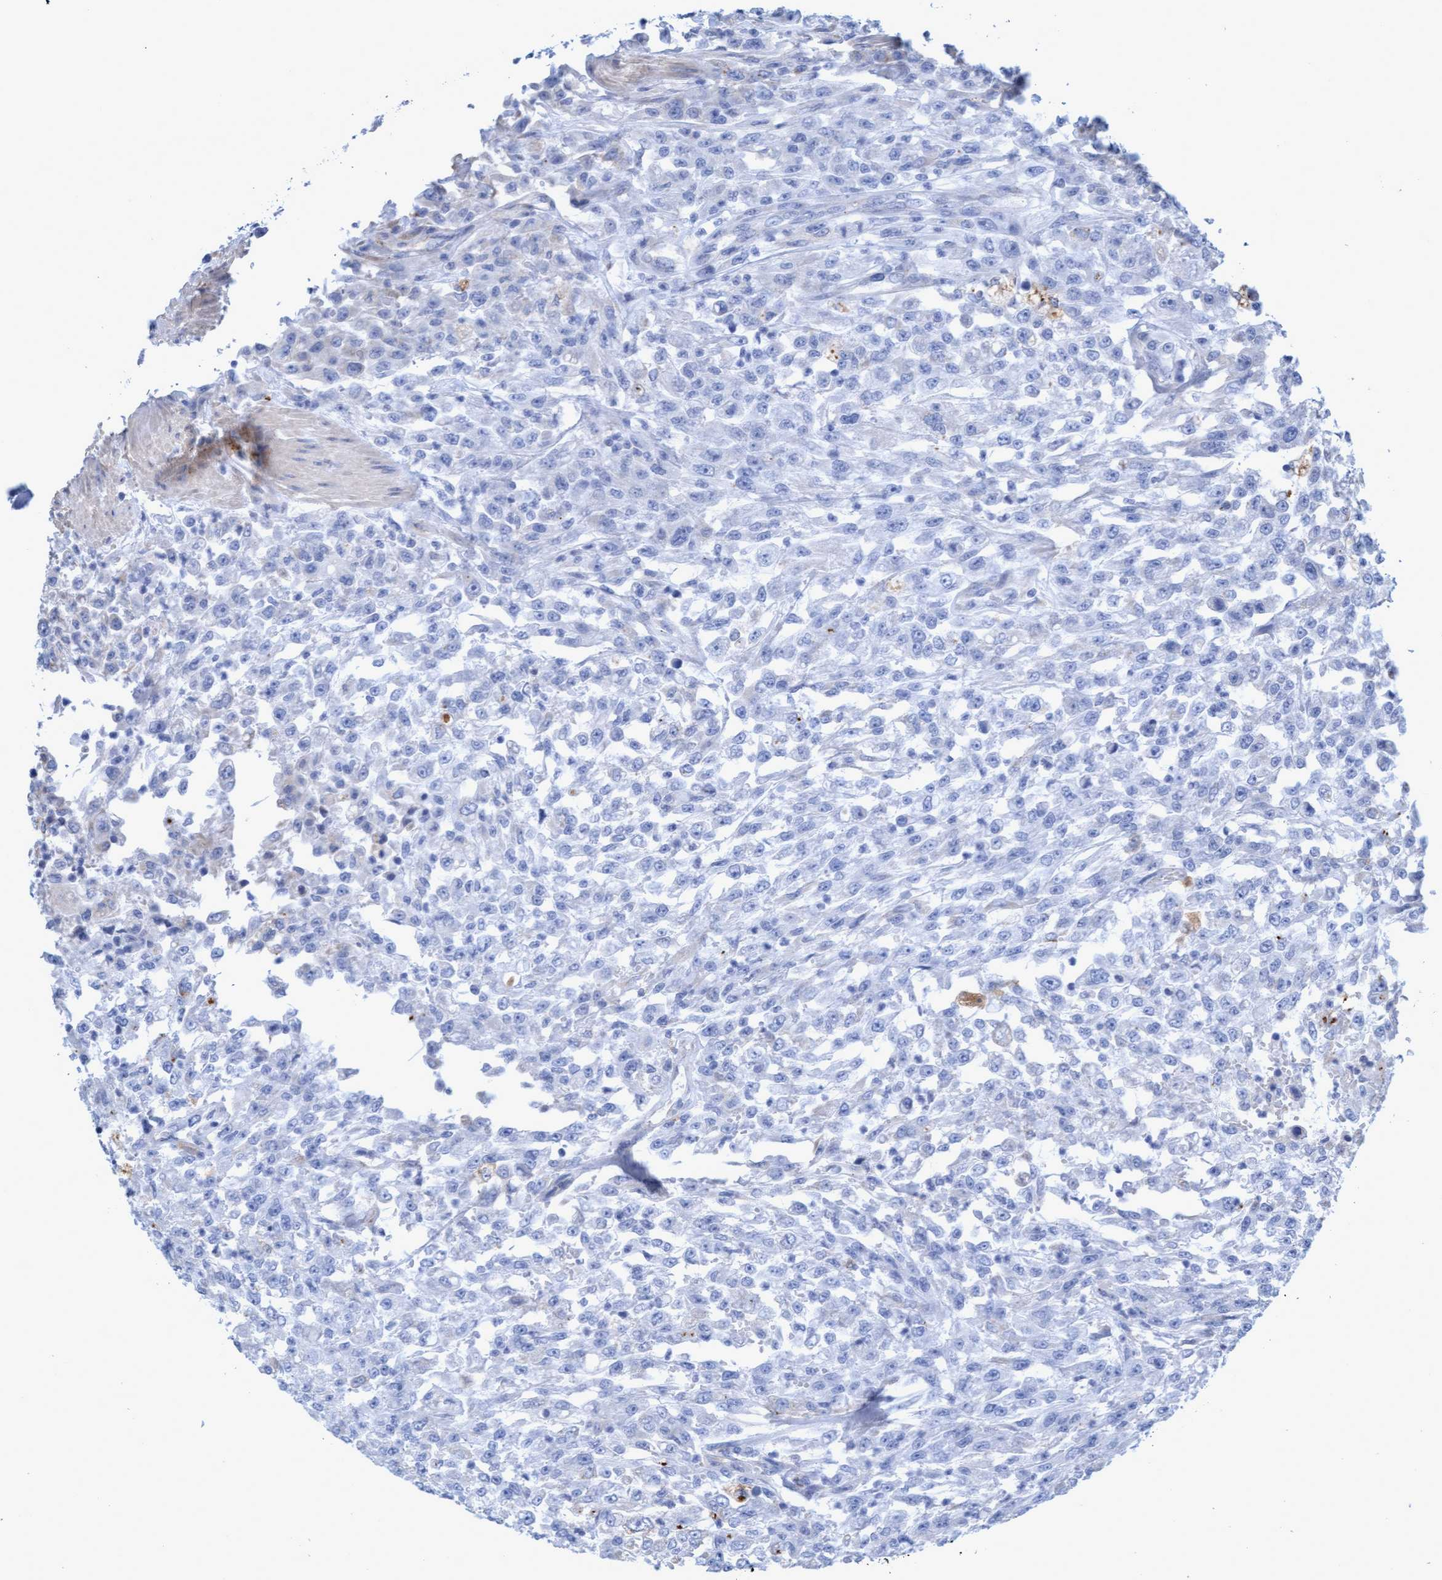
{"staining": {"intensity": "negative", "quantity": "none", "location": "none"}, "tissue": "urothelial cancer", "cell_type": "Tumor cells", "image_type": "cancer", "snomed": [{"axis": "morphology", "description": "Urothelial carcinoma, High grade"}, {"axis": "topography", "description": "Urinary bladder"}], "caption": "Micrograph shows no protein staining in tumor cells of high-grade urothelial carcinoma tissue.", "gene": "SGSH", "patient": {"sex": "male", "age": 46}}